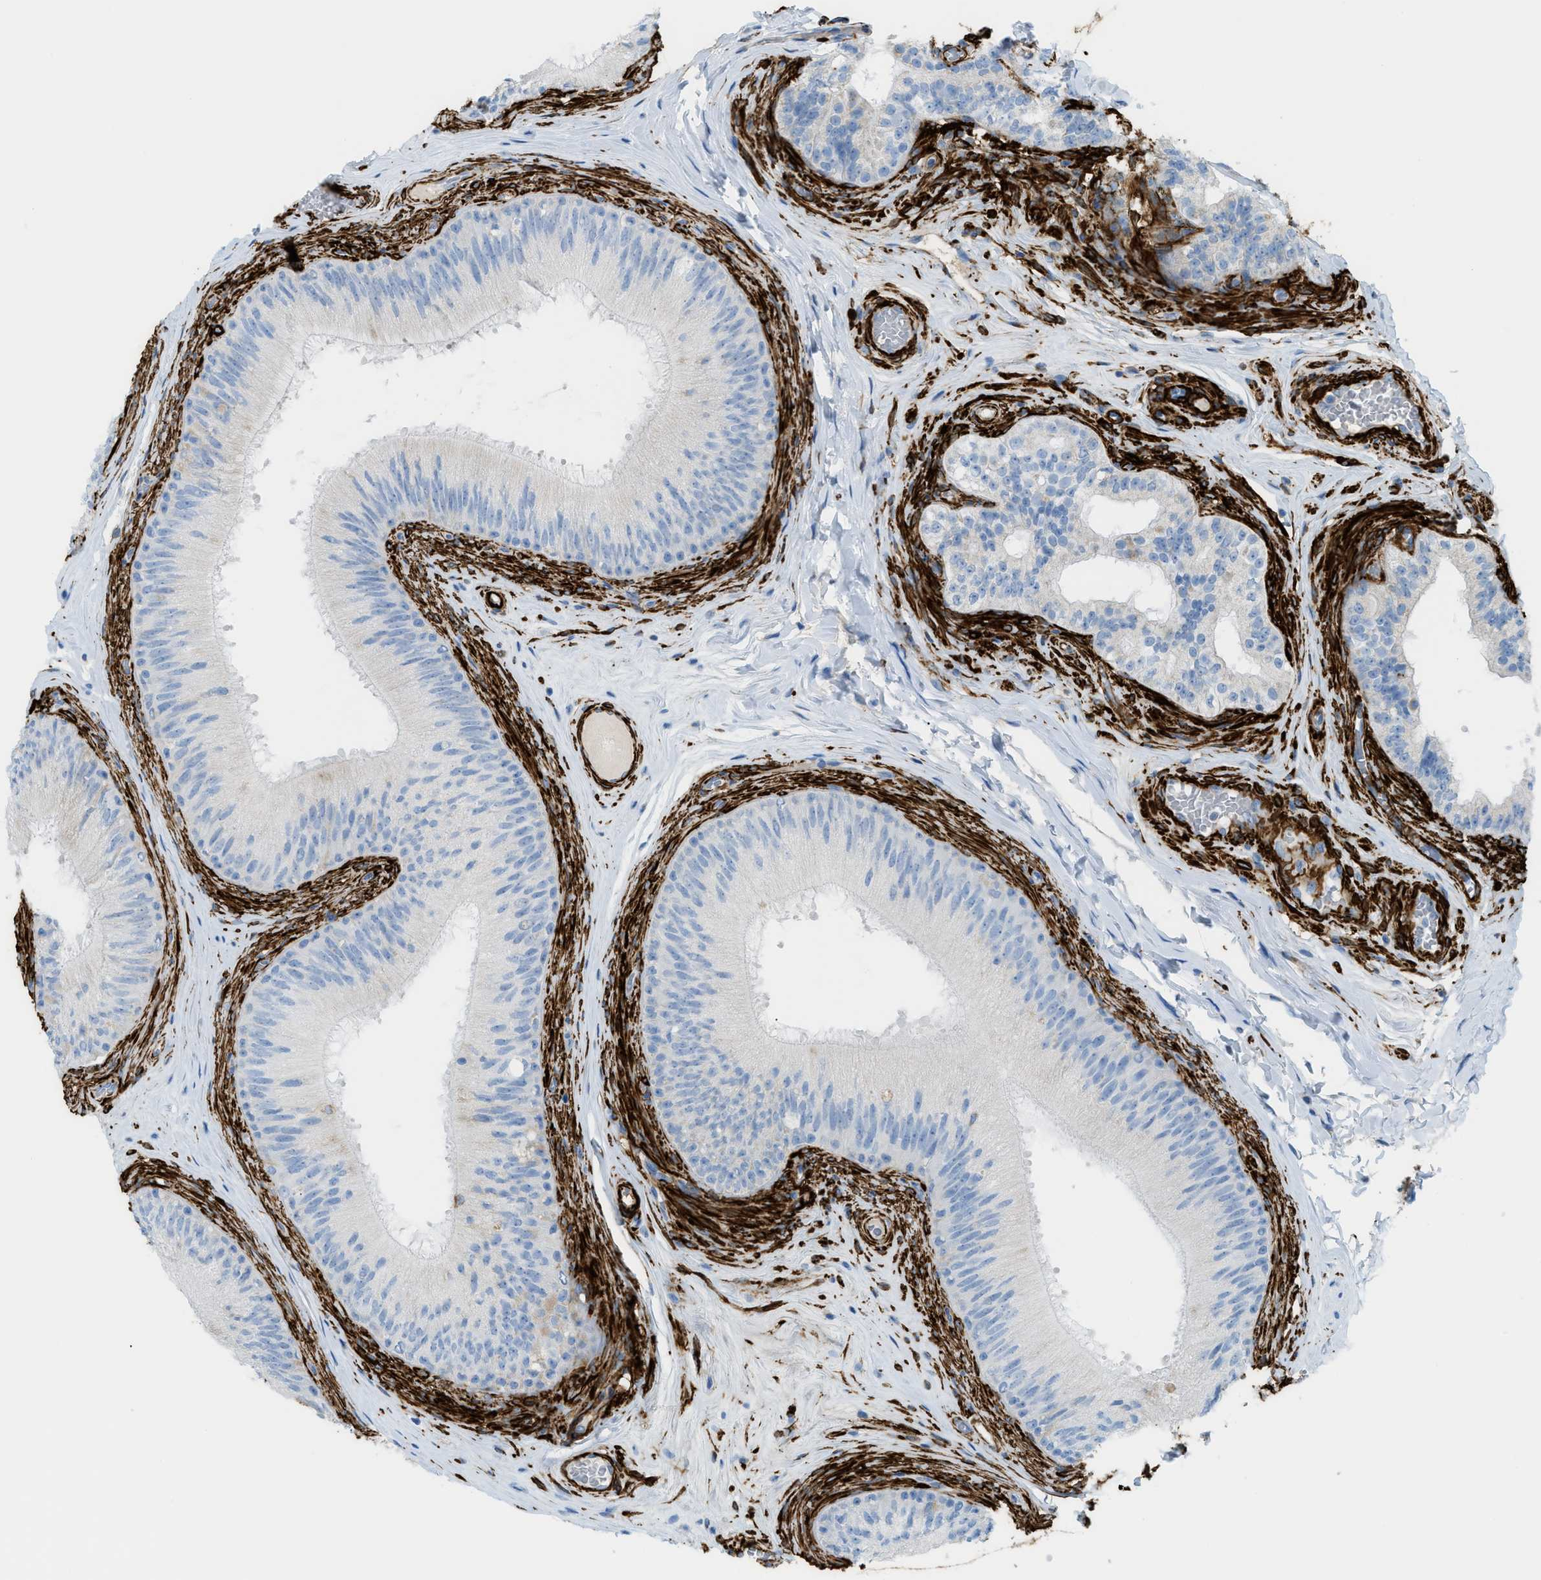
{"staining": {"intensity": "negative", "quantity": "none", "location": "none"}, "tissue": "epididymis", "cell_type": "Glandular cells", "image_type": "normal", "snomed": [{"axis": "morphology", "description": "Normal tissue, NOS"}, {"axis": "topography", "description": "Testis"}, {"axis": "topography", "description": "Epididymis"}], "caption": "A high-resolution image shows IHC staining of benign epididymis, which reveals no significant positivity in glandular cells.", "gene": "MYH11", "patient": {"sex": "male", "age": 36}}